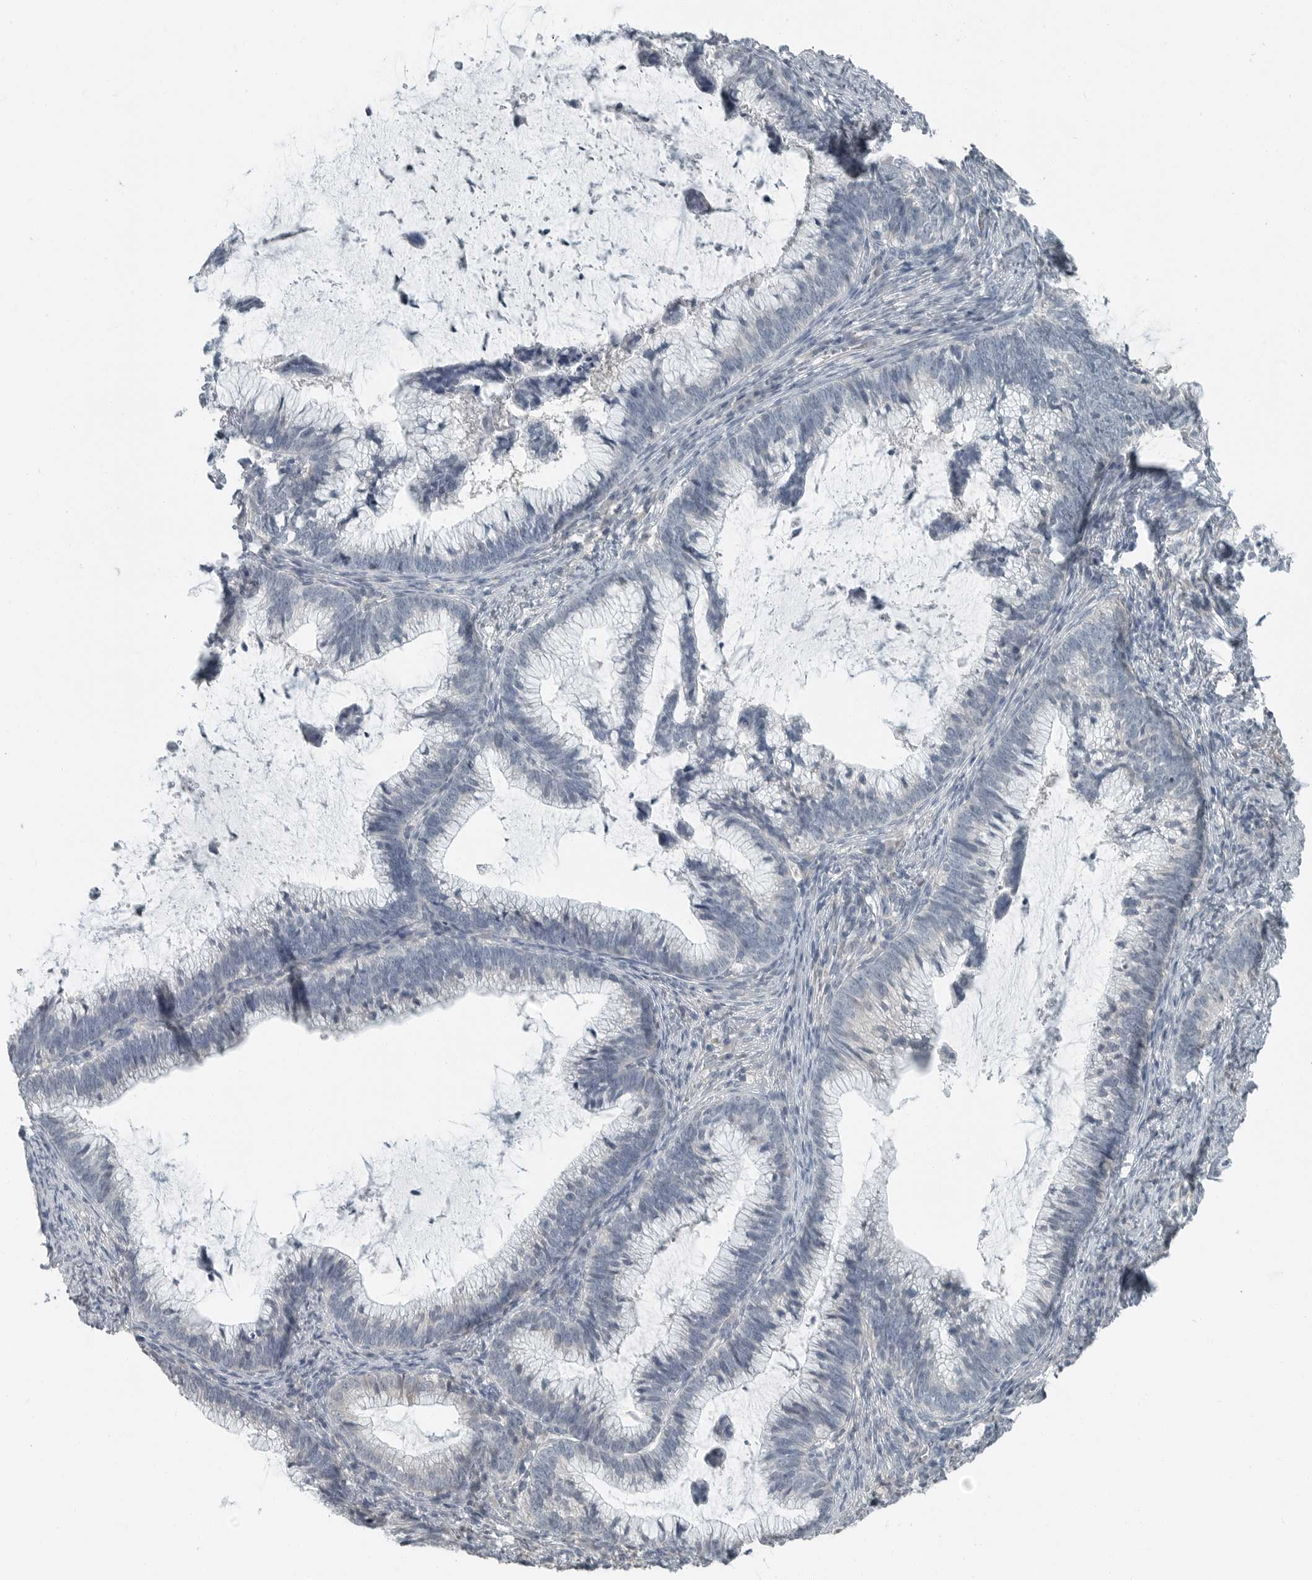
{"staining": {"intensity": "negative", "quantity": "none", "location": "none"}, "tissue": "cervical cancer", "cell_type": "Tumor cells", "image_type": "cancer", "snomed": [{"axis": "morphology", "description": "Adenocarcinoma, NOS"}, {"axis": "topography", "description": "Cervix"}], "caption": "Cervical cancer (adenocarcinoma) was stained to show a protein in brown. There is no significant positivity in tumor cells.", "gene": "KYAT1", "patient": {"sex": "female", "age": 36}}